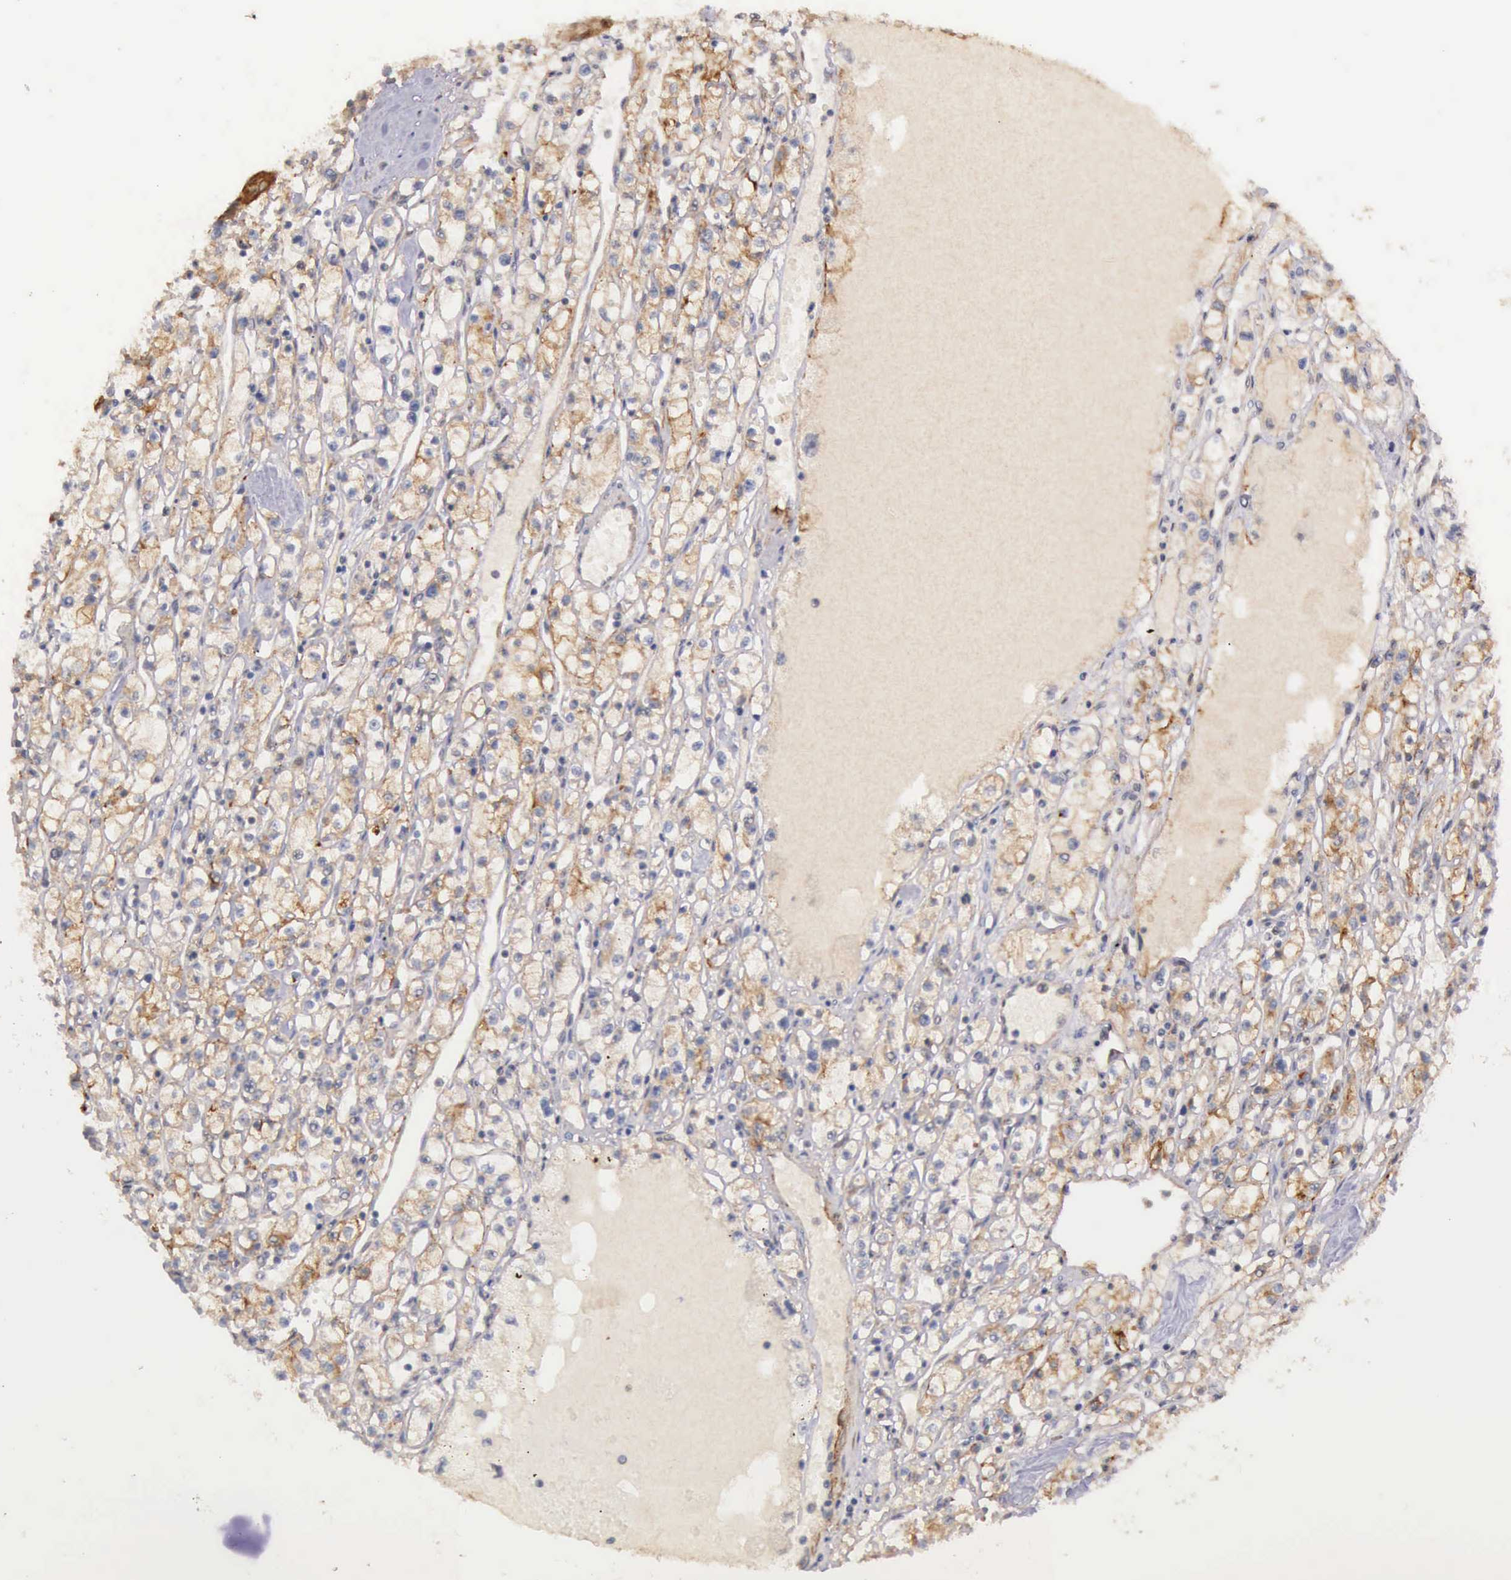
{"staining": {"intensity": "moderate", "quantity": "25%-75%", "location": "nuclear"}, "tissue": "renal cancer", "cell_type": "Tumor cells", "image_type": "cancer", "snomed": [{"axis": "morphology", "description": "Adenocarcinoma, NOS"}, {"axis": "topography", "description": "Kidney"}], "caption": "Immunohistochemistry of human renal adenocarcinoma displays medium levels of moderate nuclear positivity in about 25%-75% of tumor cells. The staining was performed using DAB, with brown indicating positive protein expression. Nuclei are stained blue with hematoxylin.", "gene": "PRICKLE3", "patient": {"sex": "male", "age": 56}}